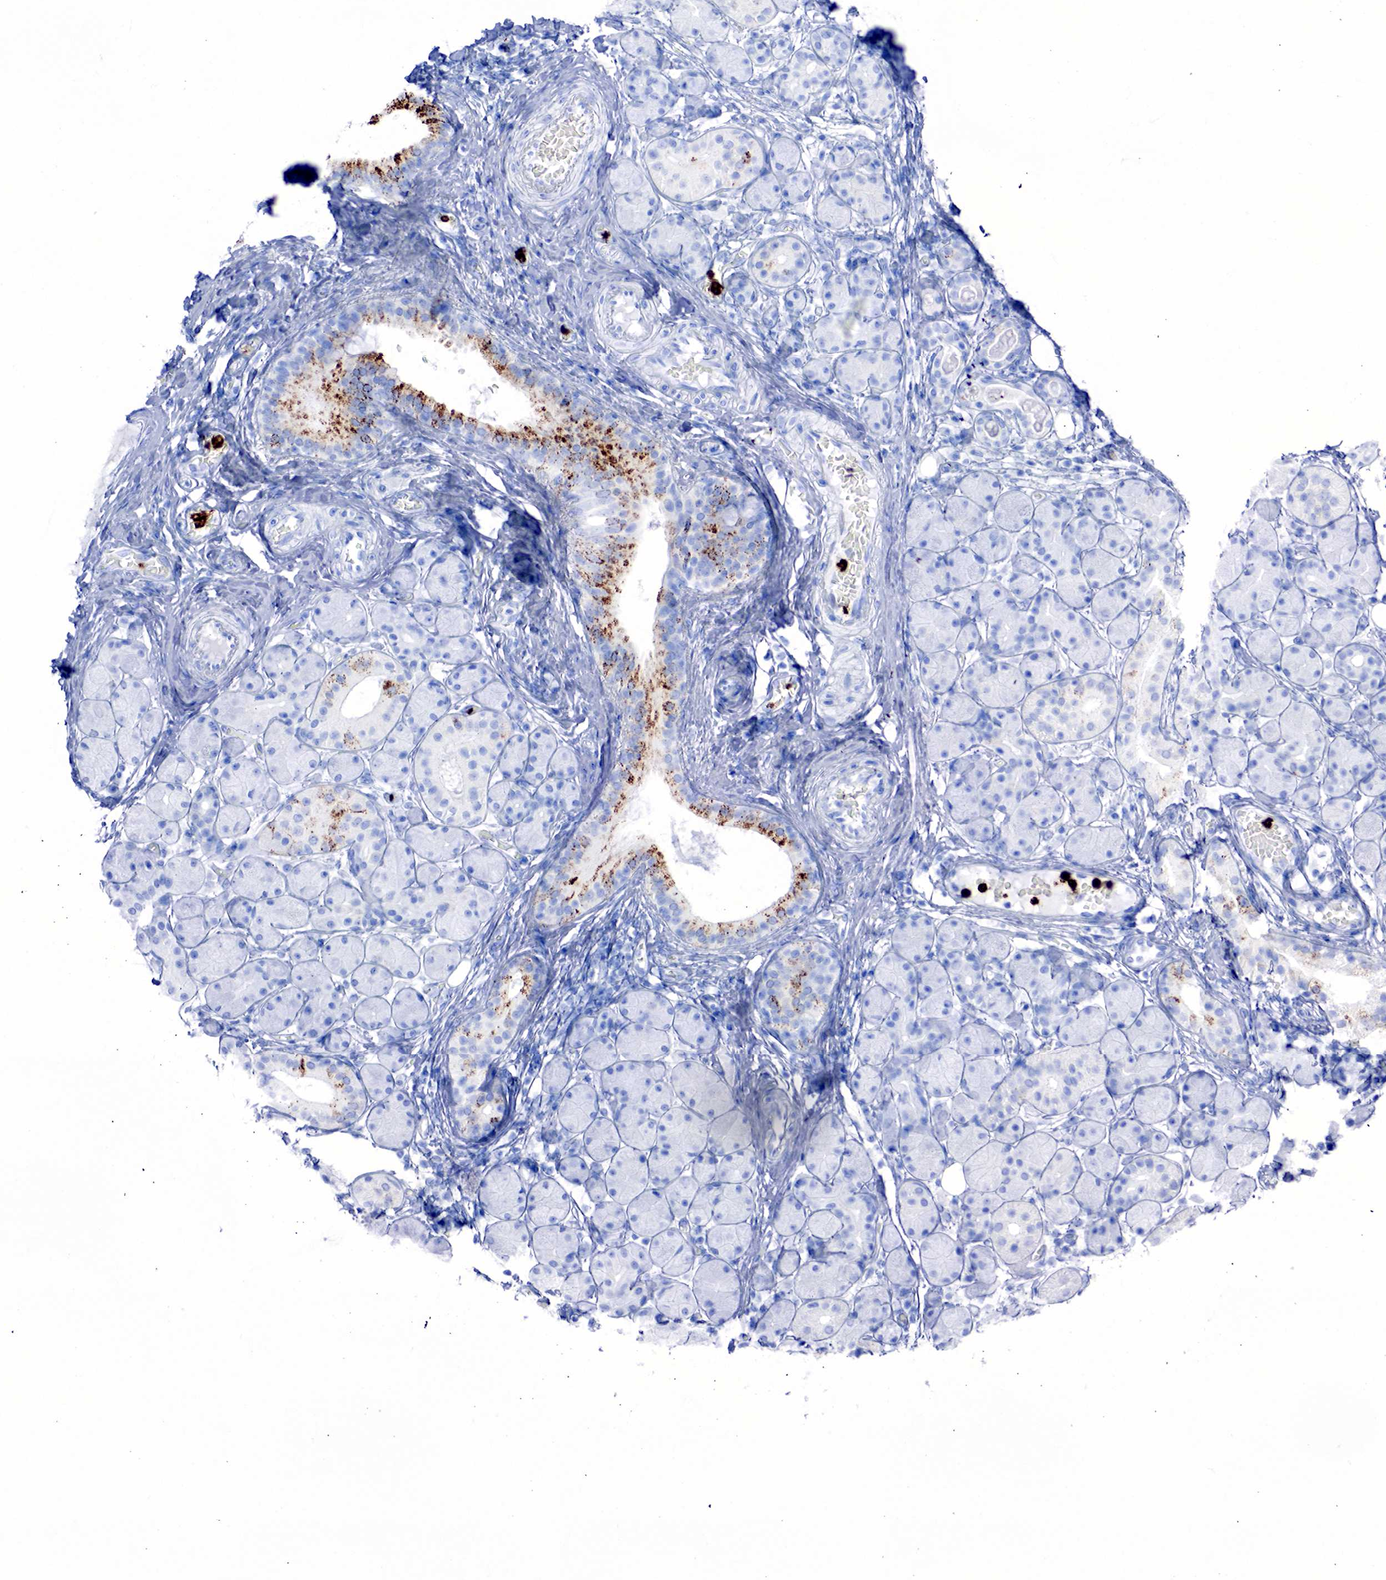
{"staining": {"intensity": "negative", "quantity": "none", "location": "none"}, "tissue": "salivary gland", "cell_type": "Glandular cells", "image_type": "normal", "snomed": [{"axis": "morphology", "description": "Normal tissue, NOS"}, {"axis": "topography", "description": "Salivary gland"}, {"axis": "topography", "description": "Peripheral nerve tissue"}], "caption": "This is an immunohistochemistry (IHC) histopathology image of normal human salivary gland. There is no positivity in glandular cells.", "gene": "FUT4", "patient": {"sex": "male", "age": 62}}